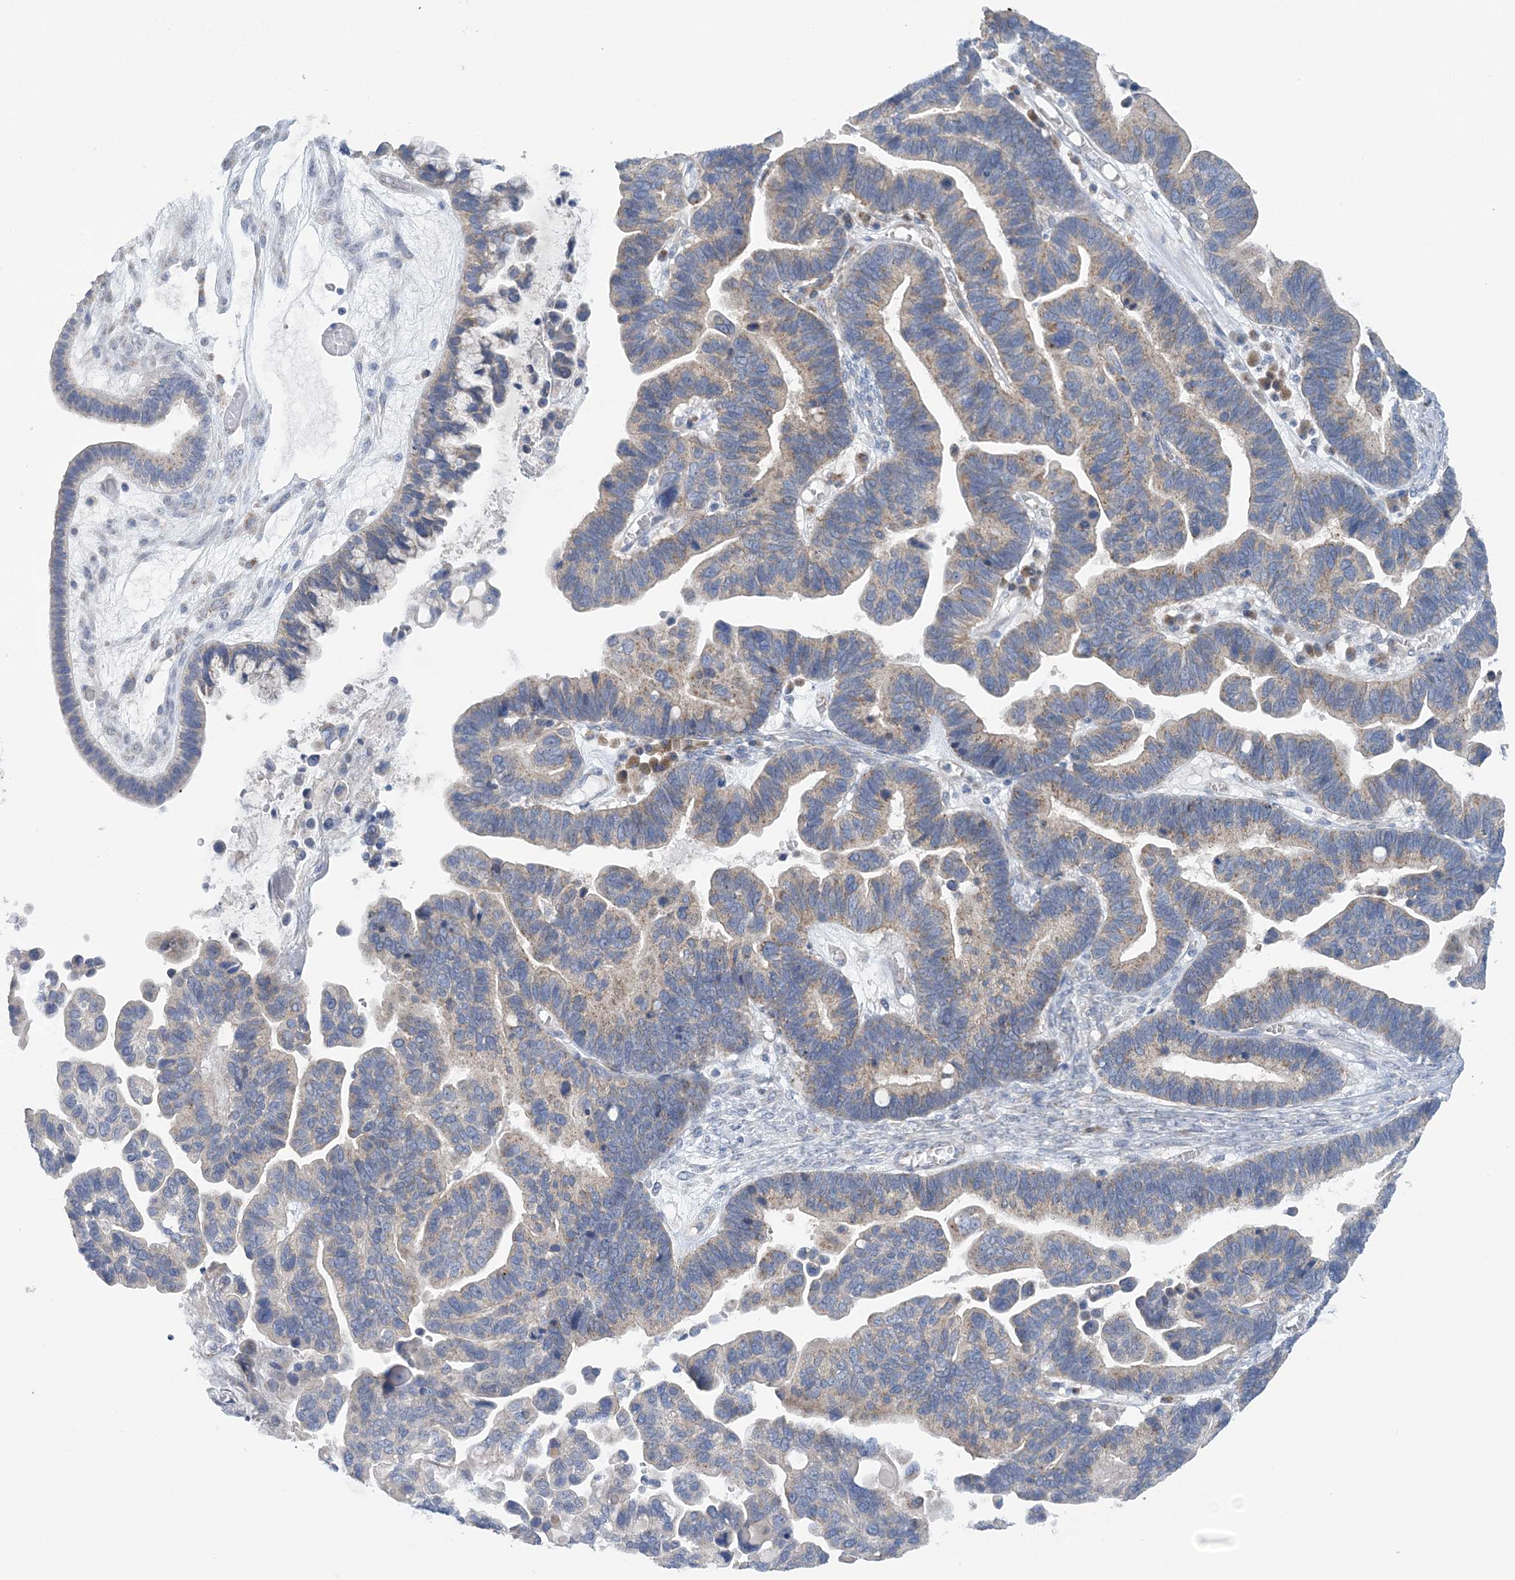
{"staining": {"intensity": "weak", "quantity": "25%-75%", "location": "cytoplasmic/membranous"}, "tissue": "ovarian cancer", "cell_type": "Tumor cells", "image_type": "cancer", "snomed": [{"axis": "morphology", "description": "Cystadenocarcinoma, serous, NOS"}, {"axis": "topography", "description": "Ovary"}], "caption": "The micrograph displays immunohistochemical staining of ovarian cancer. There is weak cytoplasmic/membranous staining is identified in approximately 25%-75% of tumor cells.", "gene": "COPE", "patient": {"sex": "female", "age": 56}}